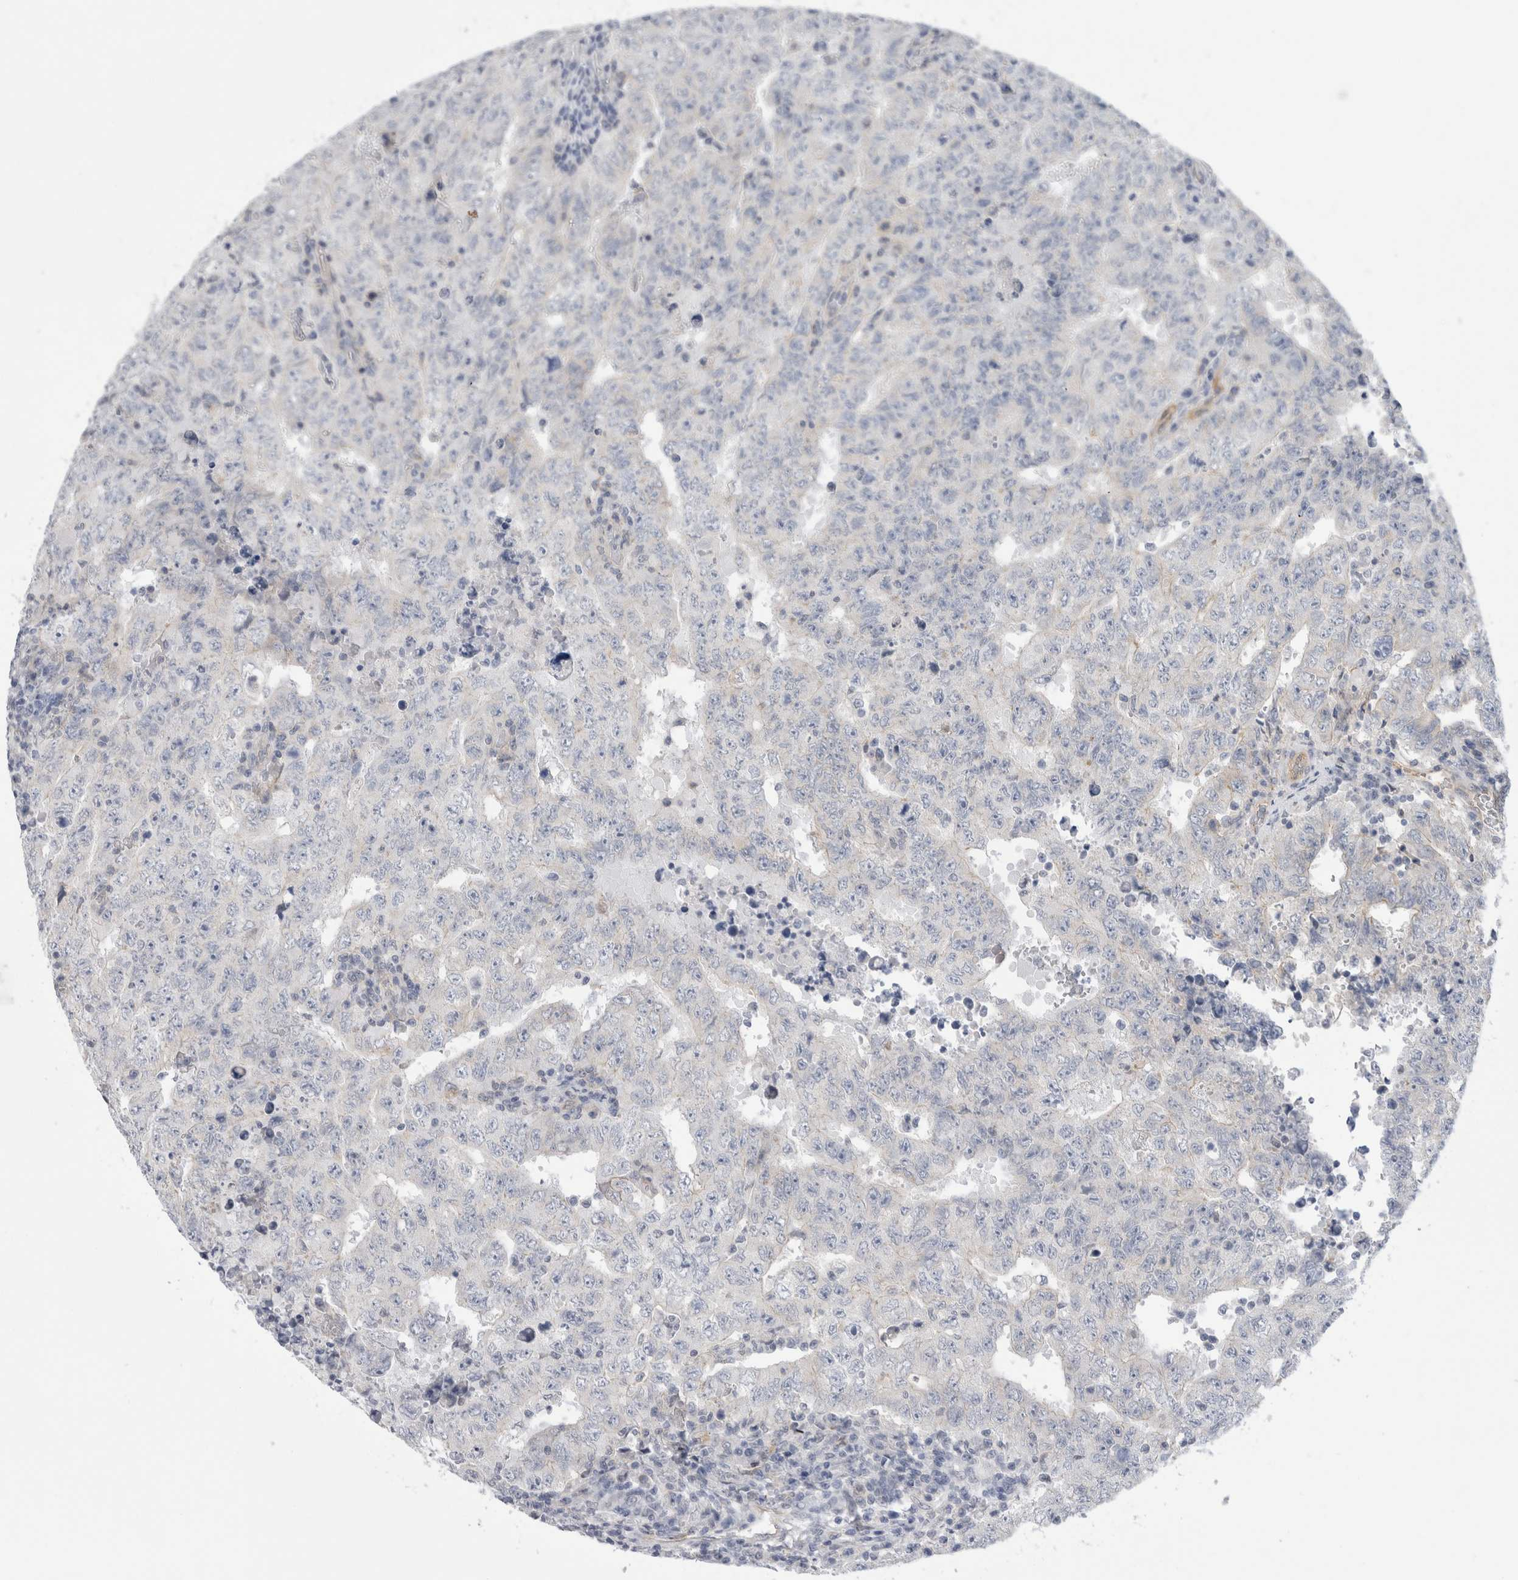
{"staining": {"intensity": "negative", "quantity": "none", "location": "none"}, "tissue": "testis cancer", "cell_type": "Tumor cells", "image_type": "cancer", "snomed": [{"axis": "morphology", "description": "Carcinoma, Embryonal, NOS"}, {"axis": "topography", "description": "Testis"}], "caption": "Immunohistochemistry micrograph of embryonal carcinoma (testis) stained for a protein (brown), which shows no expression in tumor cells. (Immunohistochemistry (ihc), brightfield microscopy, high magnification).", "gene": "VANGL1", "patient": {"sex": "male", "age": 26}}